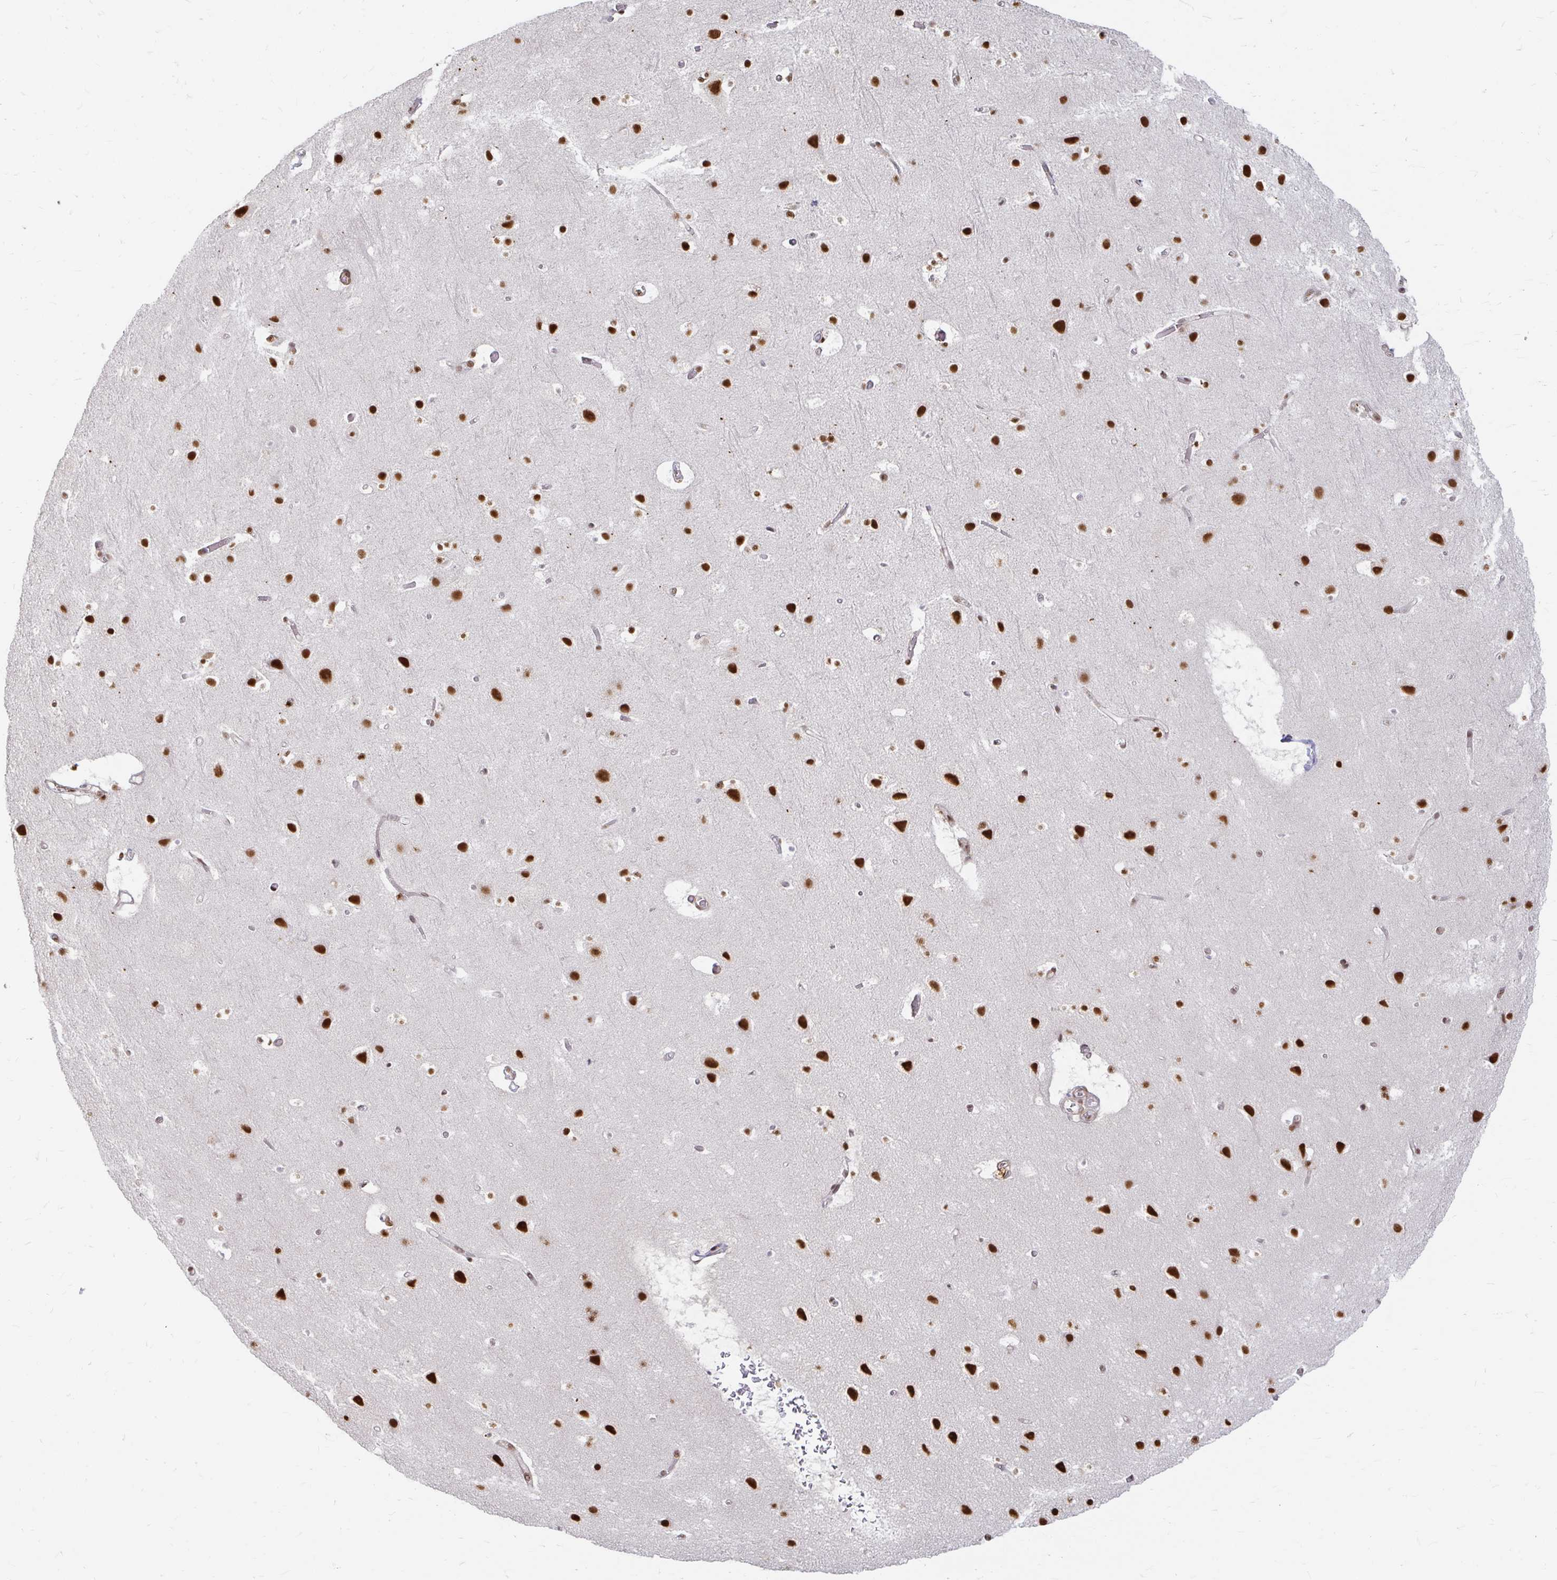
{"staining": {"intensity": "negative", "quantity": "none", "location": "none"}, "tissue": "cerebral cortex", "cell_type": "Endothelial cells", "image_type": "normal", "snomed": [{"axis": "morphology", "description": "Normal tissue, NOS"}, {"axis": "topography", "description": "Cerebral cortex"}], "caption": "High power microscopy micrograph of an immunohistochemistry image of benign cerebral cortex, revealing no significant expression in endothelial cells. Brightfield microscopy of immunohistochemistry (IHC) stained with DAB (3,3'-diaminobenzidine) (brown) and hematoxylin (blue), captured at high magnification.", "gene": "HNRNPU", "patient": {"sex": "female", "age": 42}}